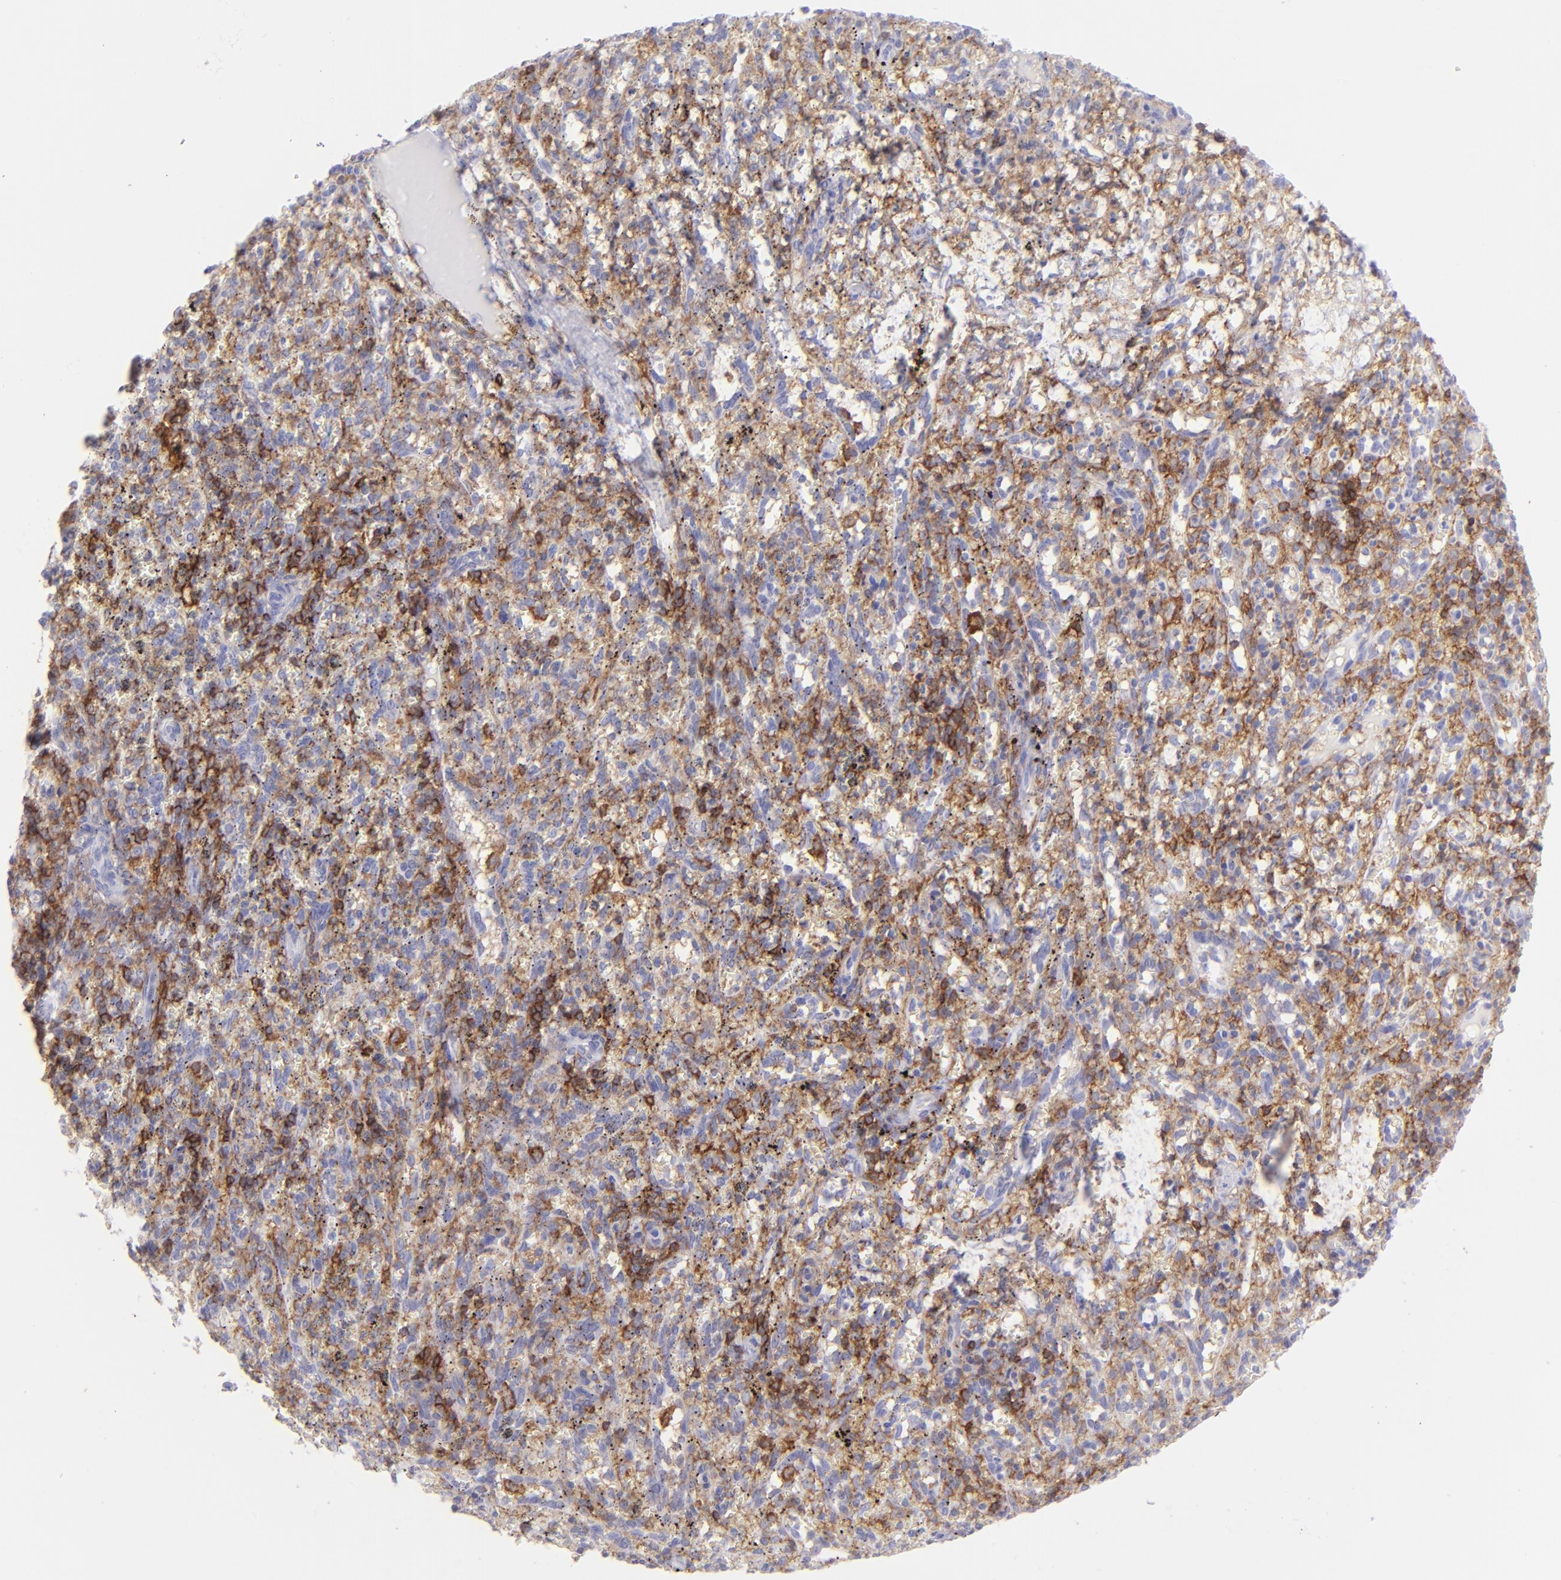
{"staining": {"intensity": "strong", "quantity": "25%-75%", "location": "cytoplasmic/membranous"}, "tissue": "spleen", "cell_type": "Cells in red pulp", "image_type": "normal", "snomed": [{"axis": "morphology", "description": "Normal tissue, NOS"}, {"axis": "topography", "description": "Spleen"}], "caption": "Immunohistochemical staining of unremarkable human spleen displays 25%-75% levels of strong cytoplasmic/membranous protein staining in approximately 25%-75% of cells in red pulp. The staining is performed using DAB brown chromogen to label protein expression. The nuclei are counter-stained blue using hematoxylin.", "gene": "CD72", "patient": {"sex": "female", "age": 10}}